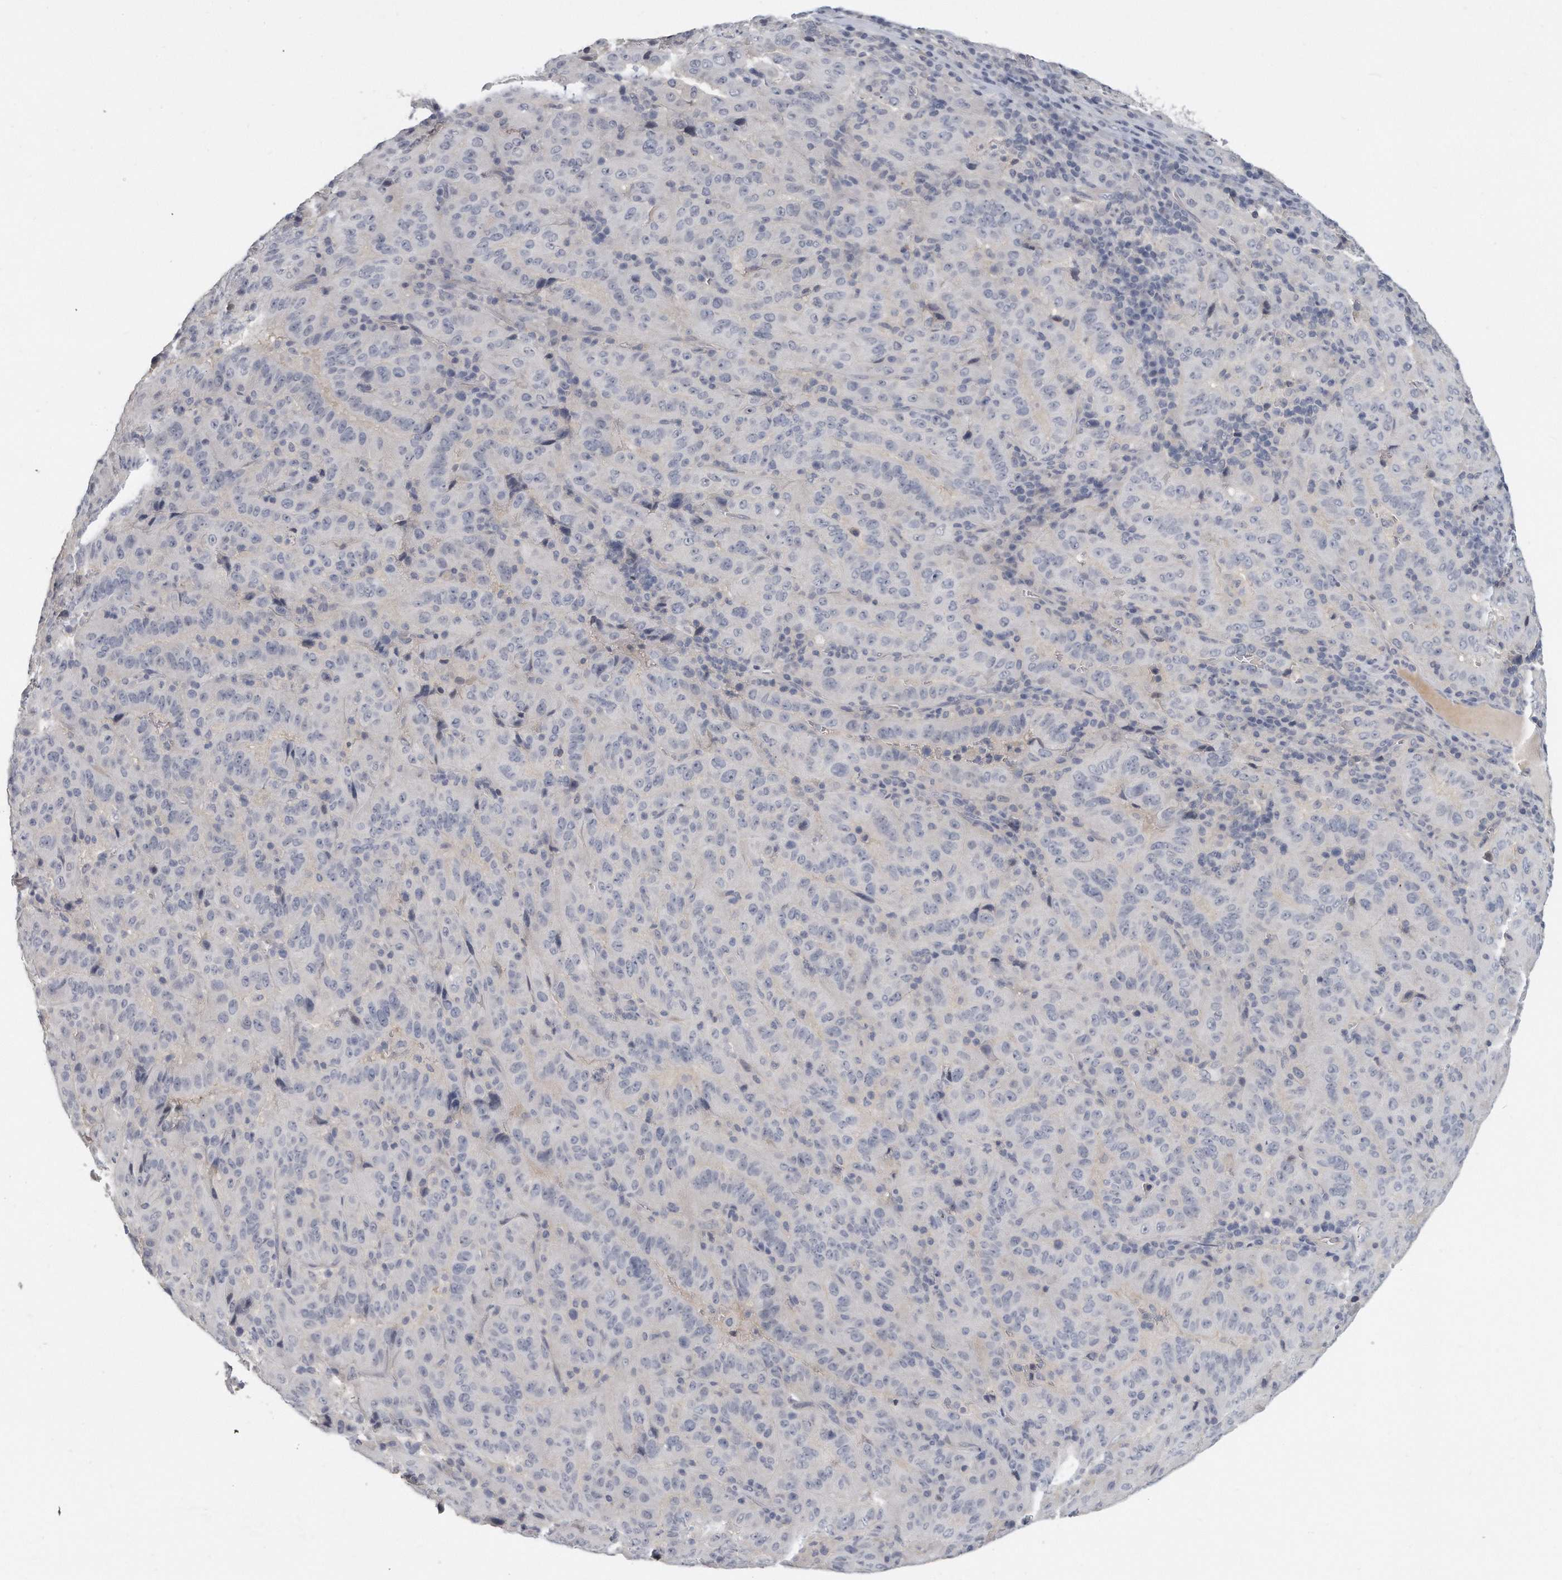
{"staining": {"intensity": "negative", "quantity": "none", "location": "none"}, "tissue": "pancreatic cancer", "cell_type": "Tumor cells", "image_type": "cancer", "snomed": [{"axis": "morphology", "description": "Adenocarcinoma, NOS"}, {"axis": "topography", "description": "Pancreas"}], "caption": "An immunohistochemistry (IHC) photomicrograph of pancreatic cancer is shown. There is no staining in tumor cells of pancreatic cancer.", "gene": "KLHL7", "patient": {"sex": "male", "age": 63}}